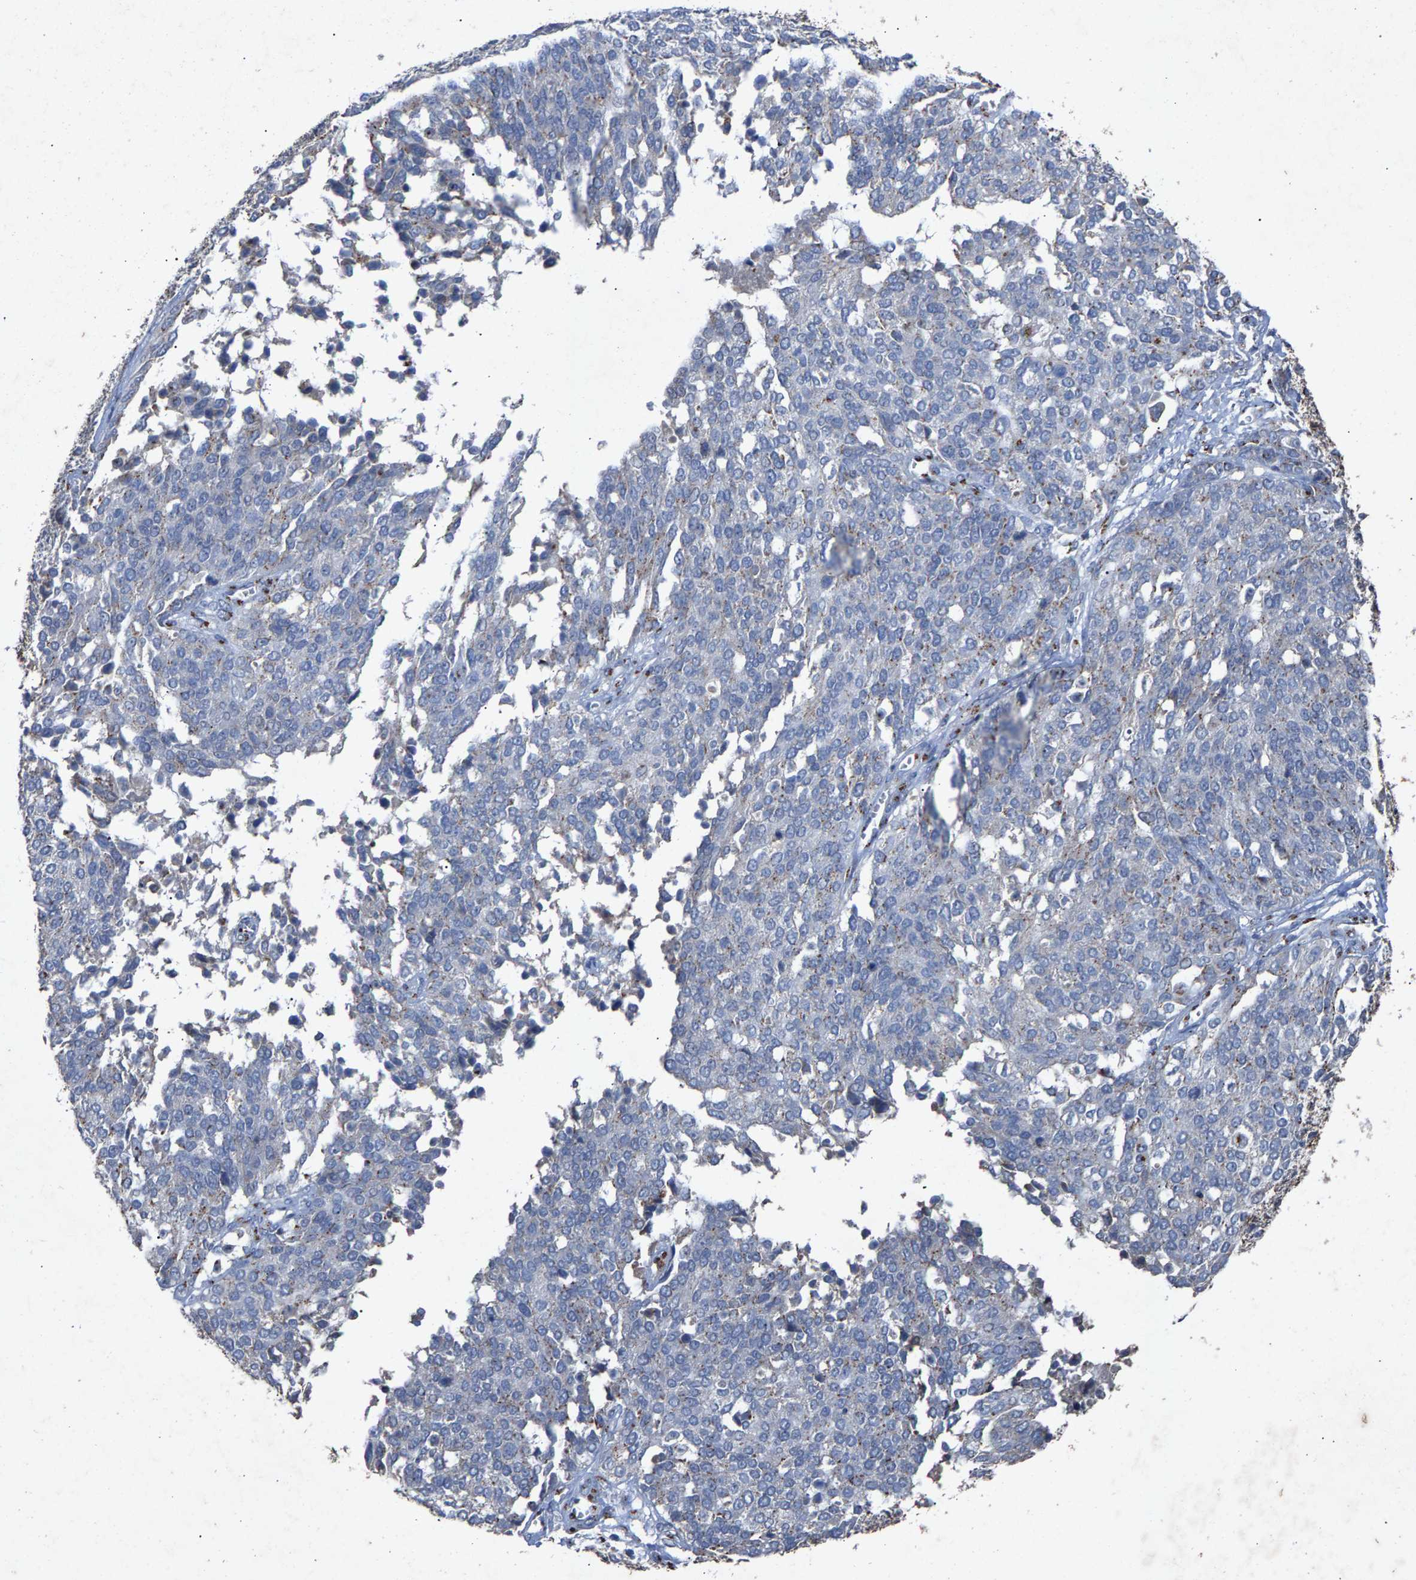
{"staining": {"intensity": "moderate", "quantity": "<25%", "location": "cytoplasmic/membranous"}, "tissue": "ovarian cancer", "cell_type": "Tumor cells", "image_type": "cancer", "snomed": [{"axis": "morphology", "description": "Cystadenocarcinoma, serous, NOS"}, {"axis": "topography", "description": "Ovary"}], "caption": "Protein staining by immunohistochemistry demonstrates moderate cytoplasmic/membranous positivity in approximately <25% of tumor cells in serous cystadenocarcinoma (ovarian). Using DAB (brown) and hematoxylin (blue) stains, captured at high magnification using brightfield microscopy.", "gene": "MAN2A1", "patient": {"sex": "female", "age": 44}}